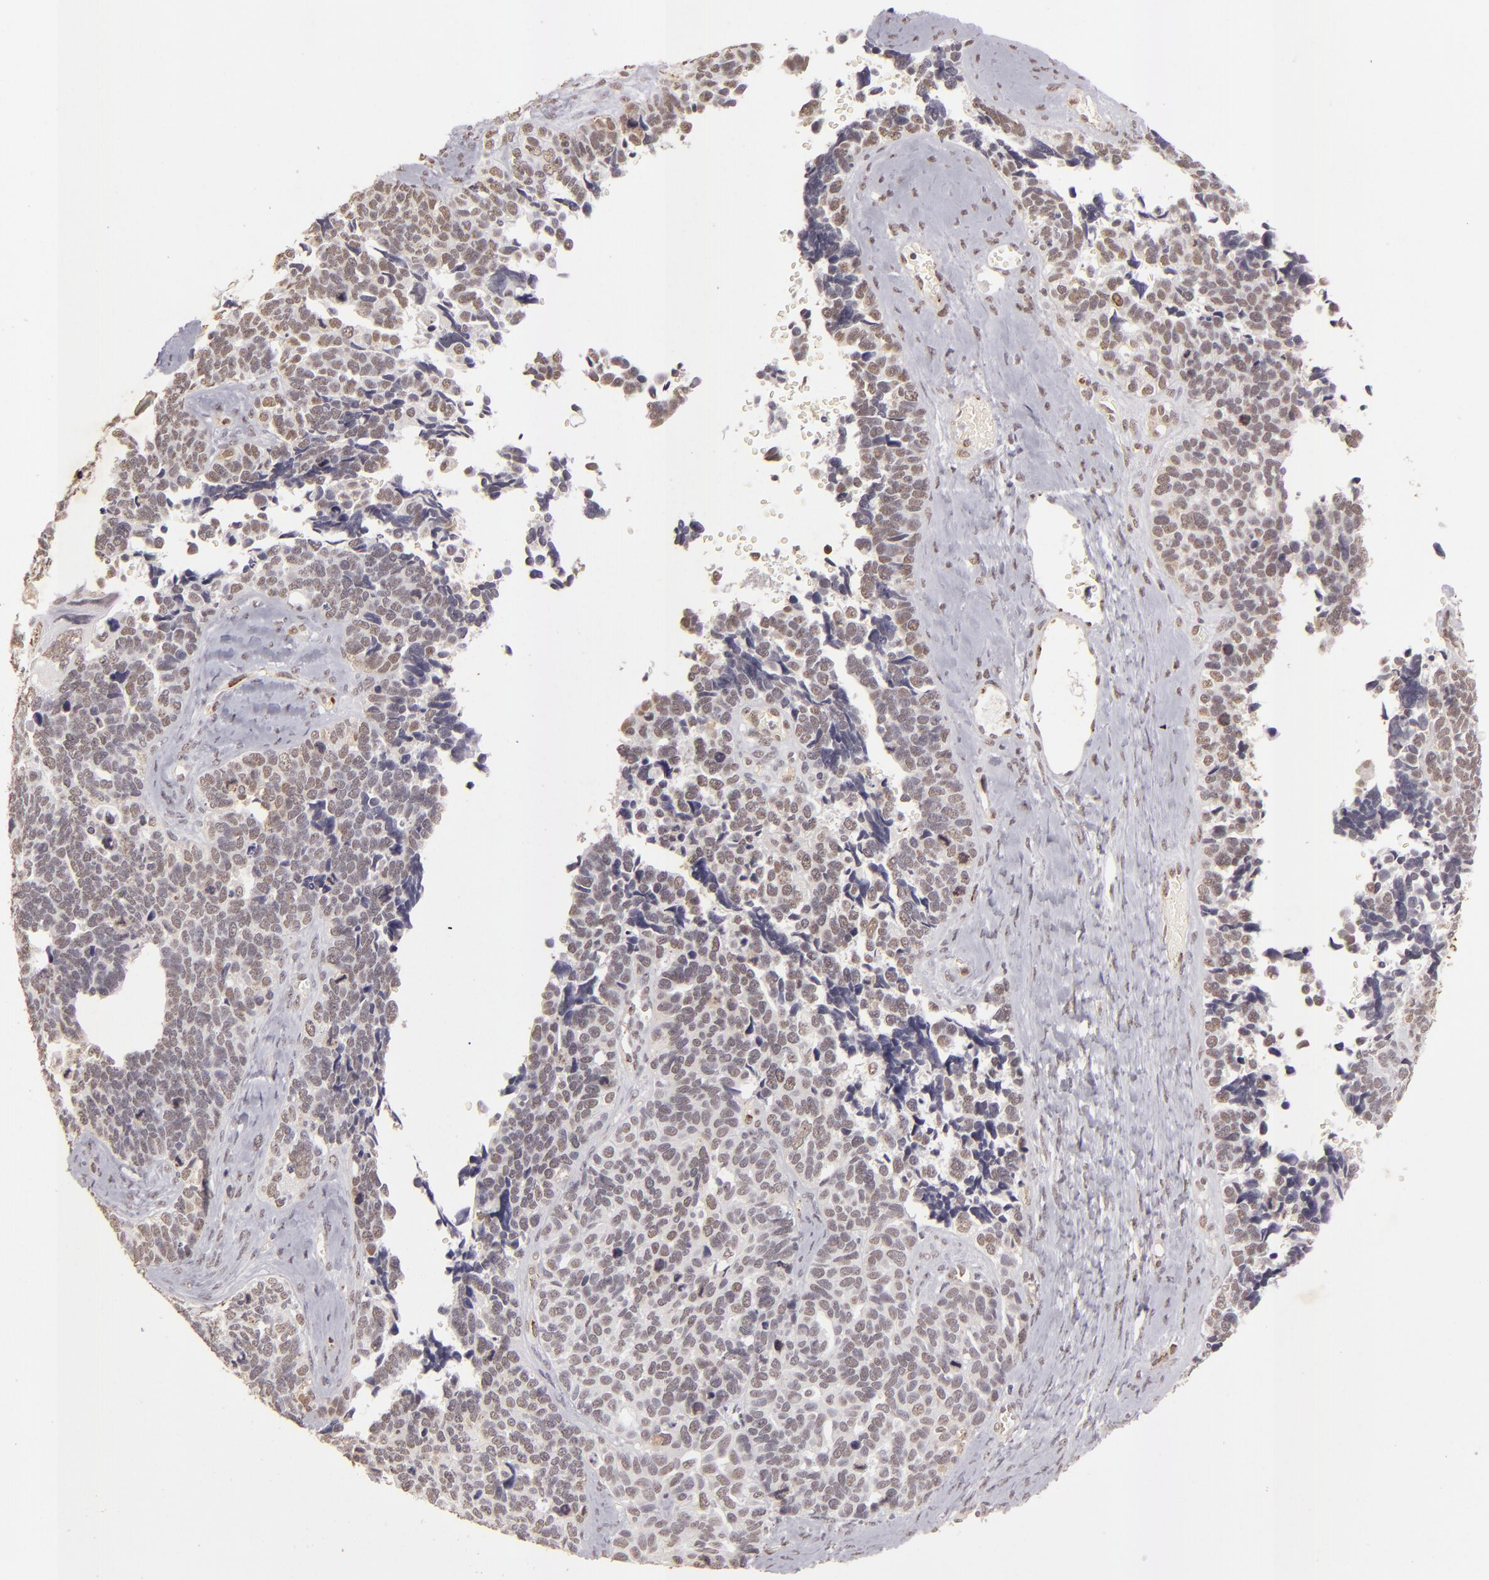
{"staining": {"intensity": "negative", "quantity": "none", "location": "none"}, "tissue": "ovarian cancer", "cell_type": "Tumor cells", "image_type": "cancer", "snomed": [{"axis": "morphology", "description": "Cystadenocarcinoma, serous, NOS"}, {"axis": "topography", "description": "Ovary"}], "caption": "Immunohistochemistry photomicrograph of neoplastic tissue: human ovarian serous cystadenocarcinoma stained with DAB (3,3'-diaminobenzidine) exhibits no significant protein expression in tumor cells.", "gene": "CBX3", "patient": {"sex": "female", "age": 77}}